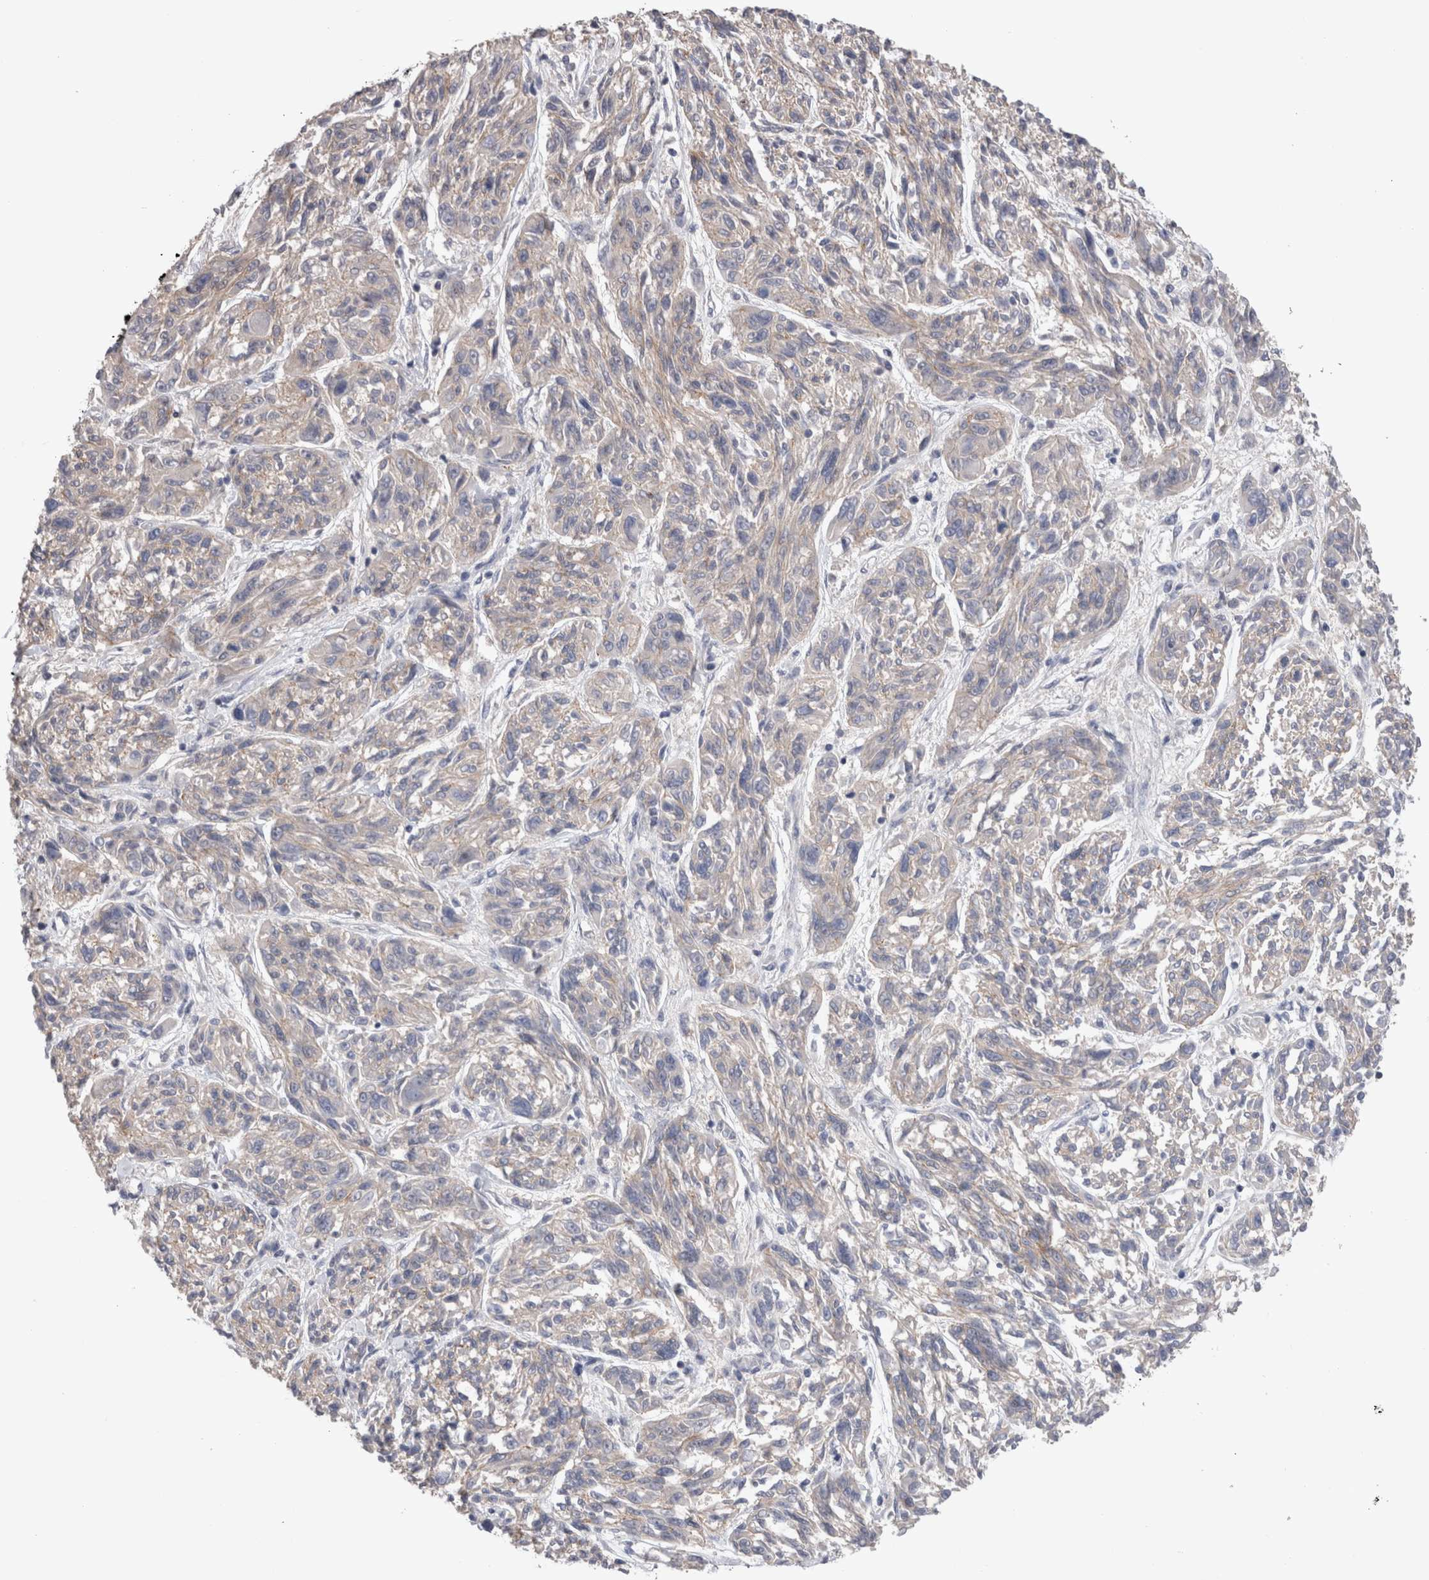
{"staining": {"intensity": "negative", "quantity": "none", "location": "none"}, "tissue": "melanoma", "cell_type": "Tumor cells", "image_type": "cancer", "snomed": [{"axis": "morphology", "description": "Malignant melanoma, NOS"}, {"axis": "topography", "description": "Skin"}], "caption": "Immunohistochemistry of malignant melanoma demonstrates no staining in tumor cells.", "gene": "OTOR", "patient": {"sex": "male", "age": 53}}